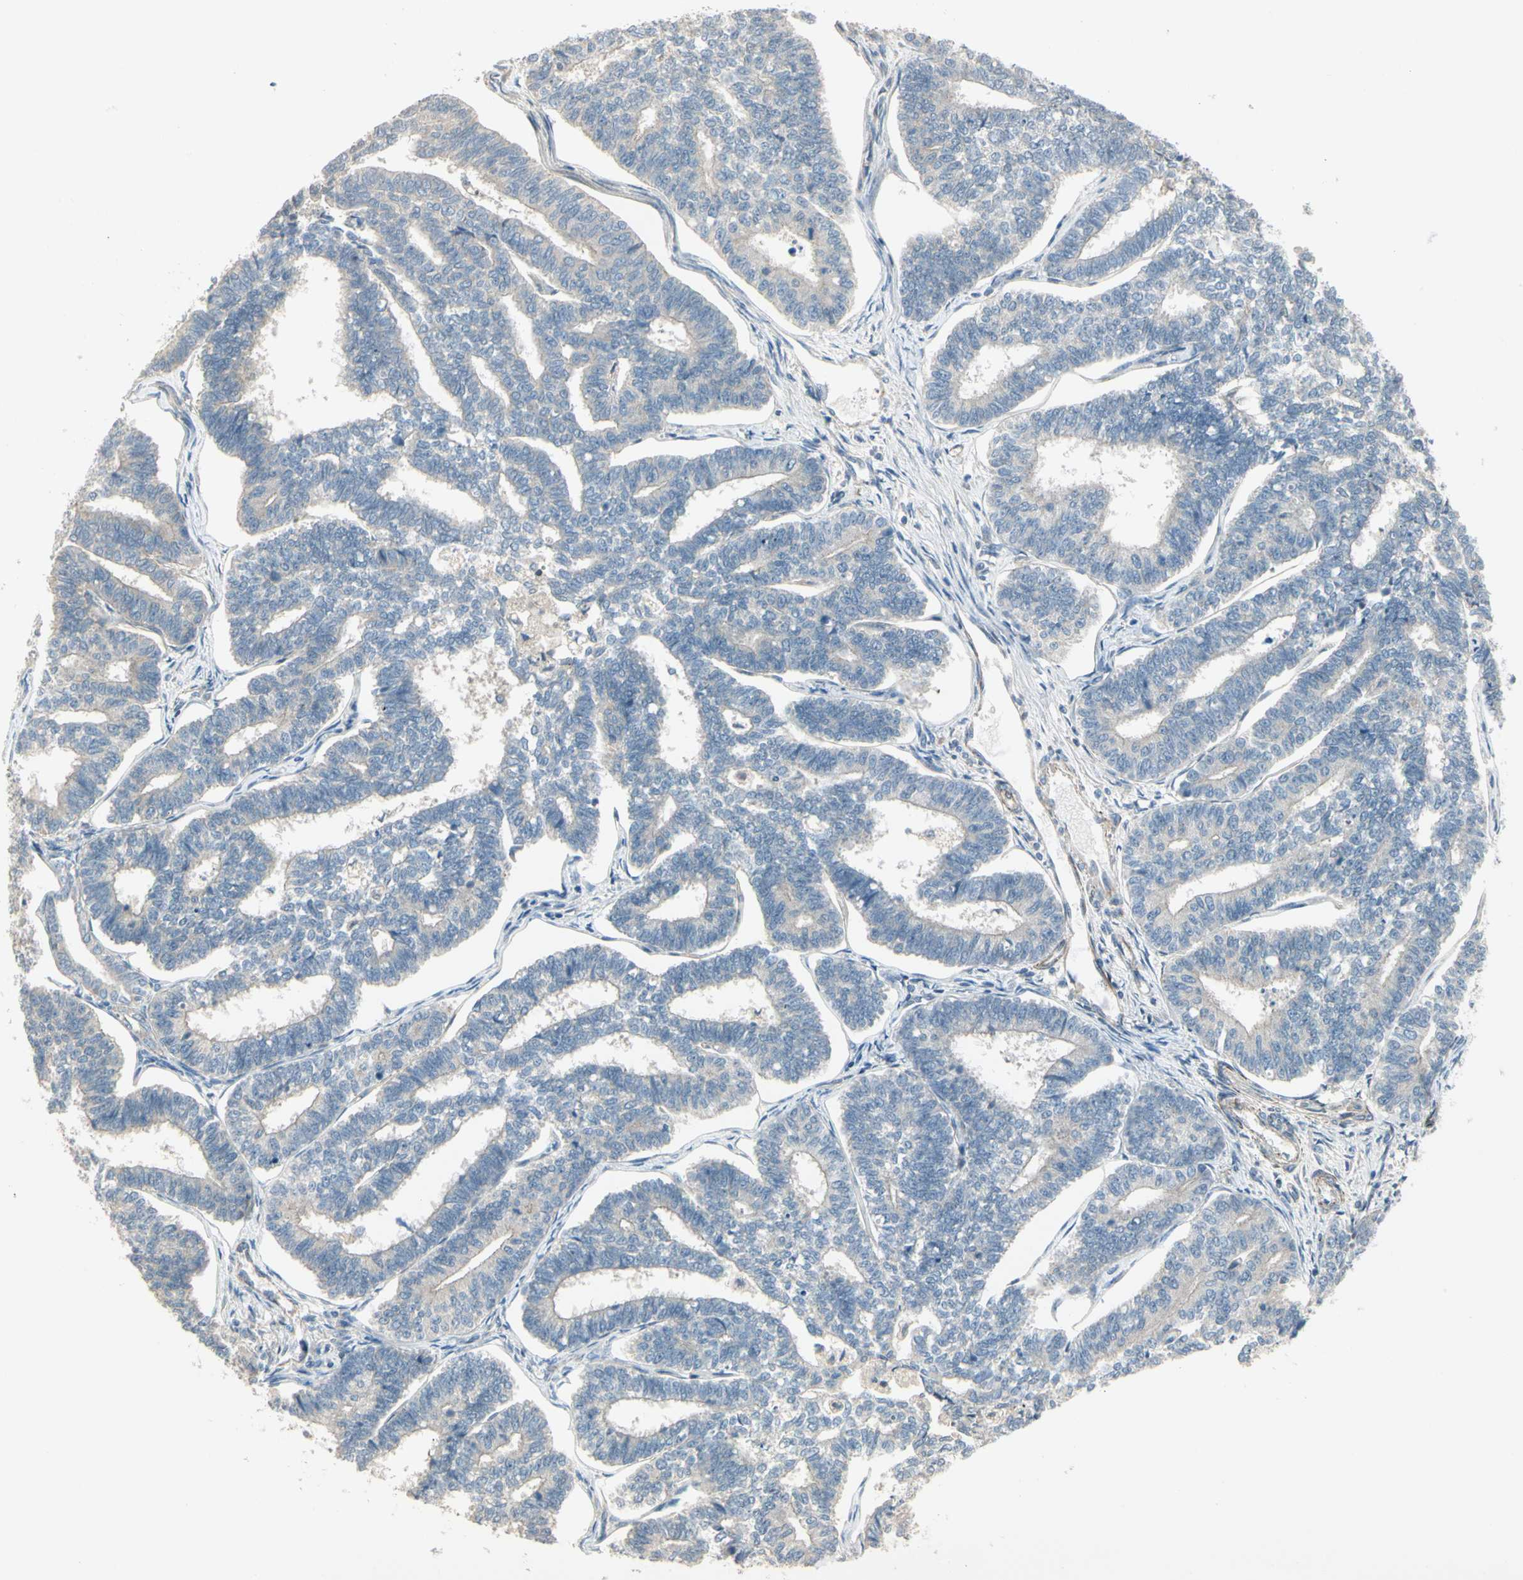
{"staining": {"intensity": "negative", "quantity": "none", "location": "none"}, "tissue": "endometrial cancer", "cell_type": "Tumor cells", "image_type": "cancer", "snomed": [{"axis": "morphology", "description": "Adenocarcinoma, NOS"}, {"axis": "topography", "description": "Endometrium"}], "caption": "High magnification brightfield microscopy of endometrial adenocarcinoma stained with DAB (3,3'-diaminobenzidine) (brown) and counterstained with hematoxylin (blue): tumor cells show no significant expression.", "gene": "PPP3CB", "patient": {"sex": "female", "age": 70}}